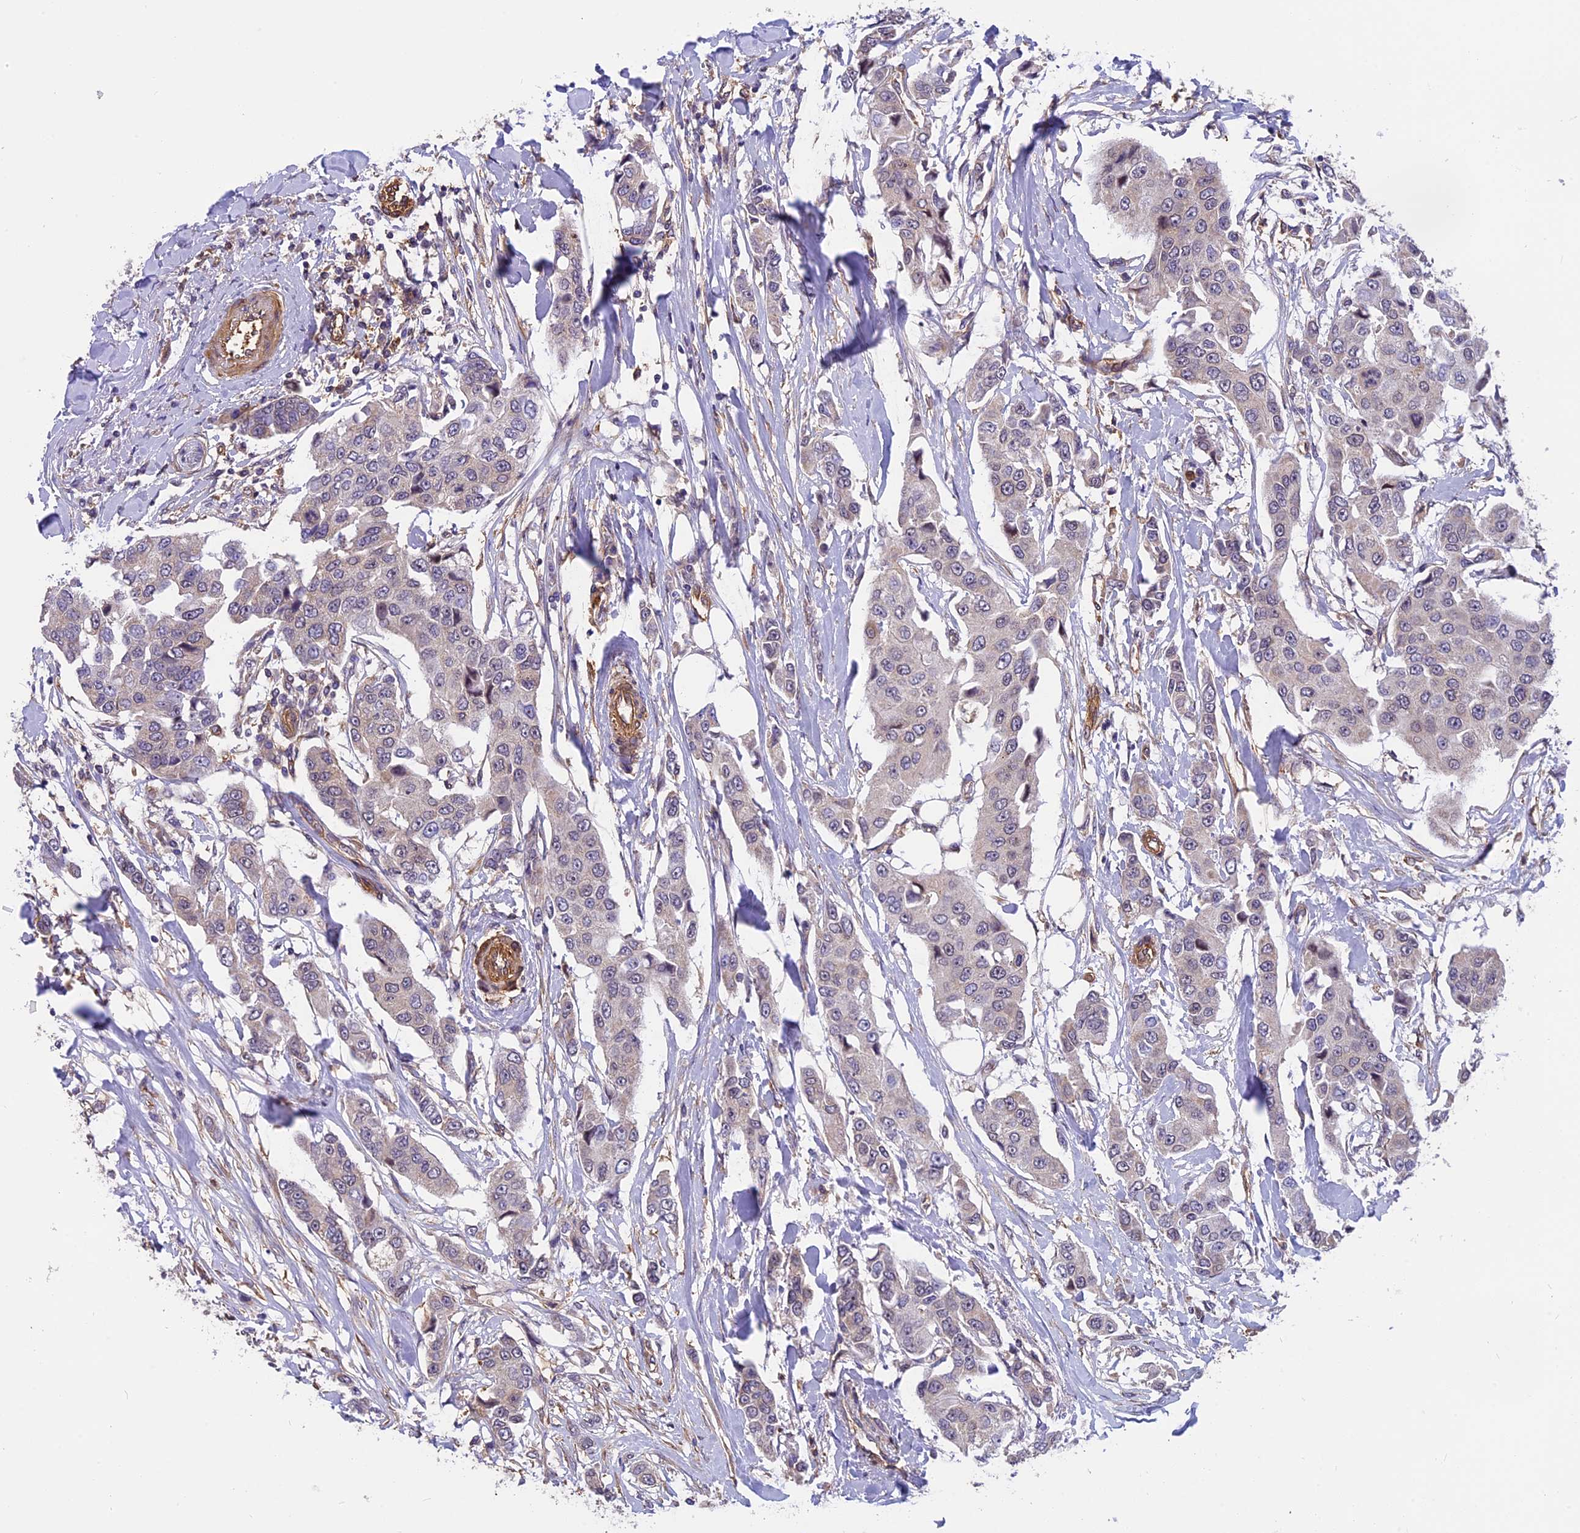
{"staining": {"intensity": "negative", "quantity": "none", "location": "none"}, "tissue": "breast cancer", "cell_type": "Tumor cells", "image_type": "cancer", "snomed": [{"axis": "morphology", "description": "Duct carcinoma"}, {"axis": "topography", "description": "Breast"}], "caption": "A high-resolution photomicrograph shows IHC staining of breast cancer, which displays no significant positivity in tumor cells. (DAB immunohistochemistry (IHC) with hematoxylin counter stain).", "gene": "EHBP1L1", "patient": {"sex": "female", "age": 80}}